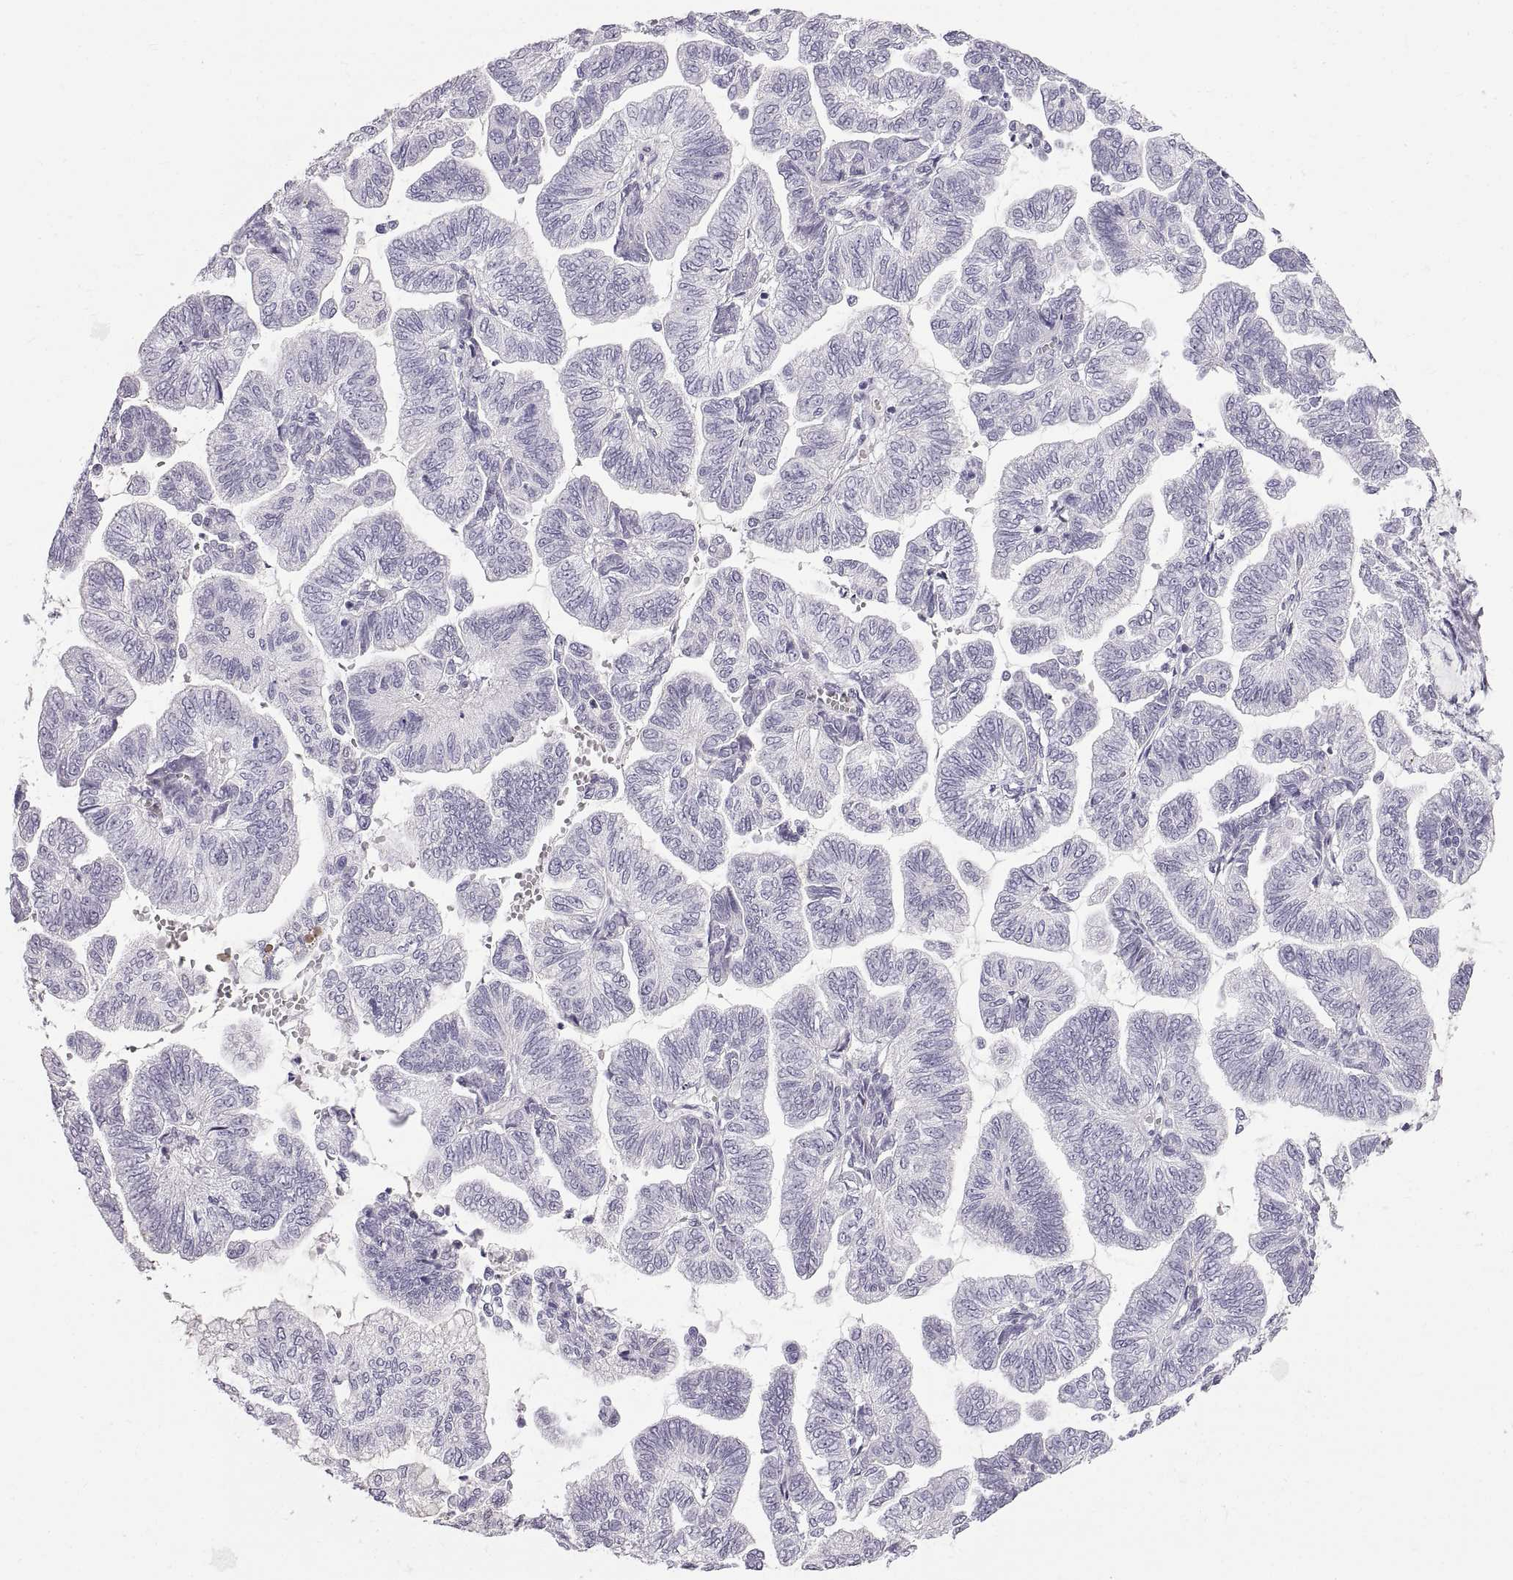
{"staining": {"intensity": "negative", "quantity": "none", "location": "none"}, "tissue": "stomach cancer", "cell_type": "Tumor cells", "image_type": "cancer", "snomed": [{"axis": "morphology", "description": "Adenocarcinoma, NOS"}, {"axis": "topography", "description": "Stomach"}], "caption": "There is no significant expression in tumor cells of stomach adenocarcinoma.", "gene": "WFDC8", "patient": {"sex": "male", "age": 83}}